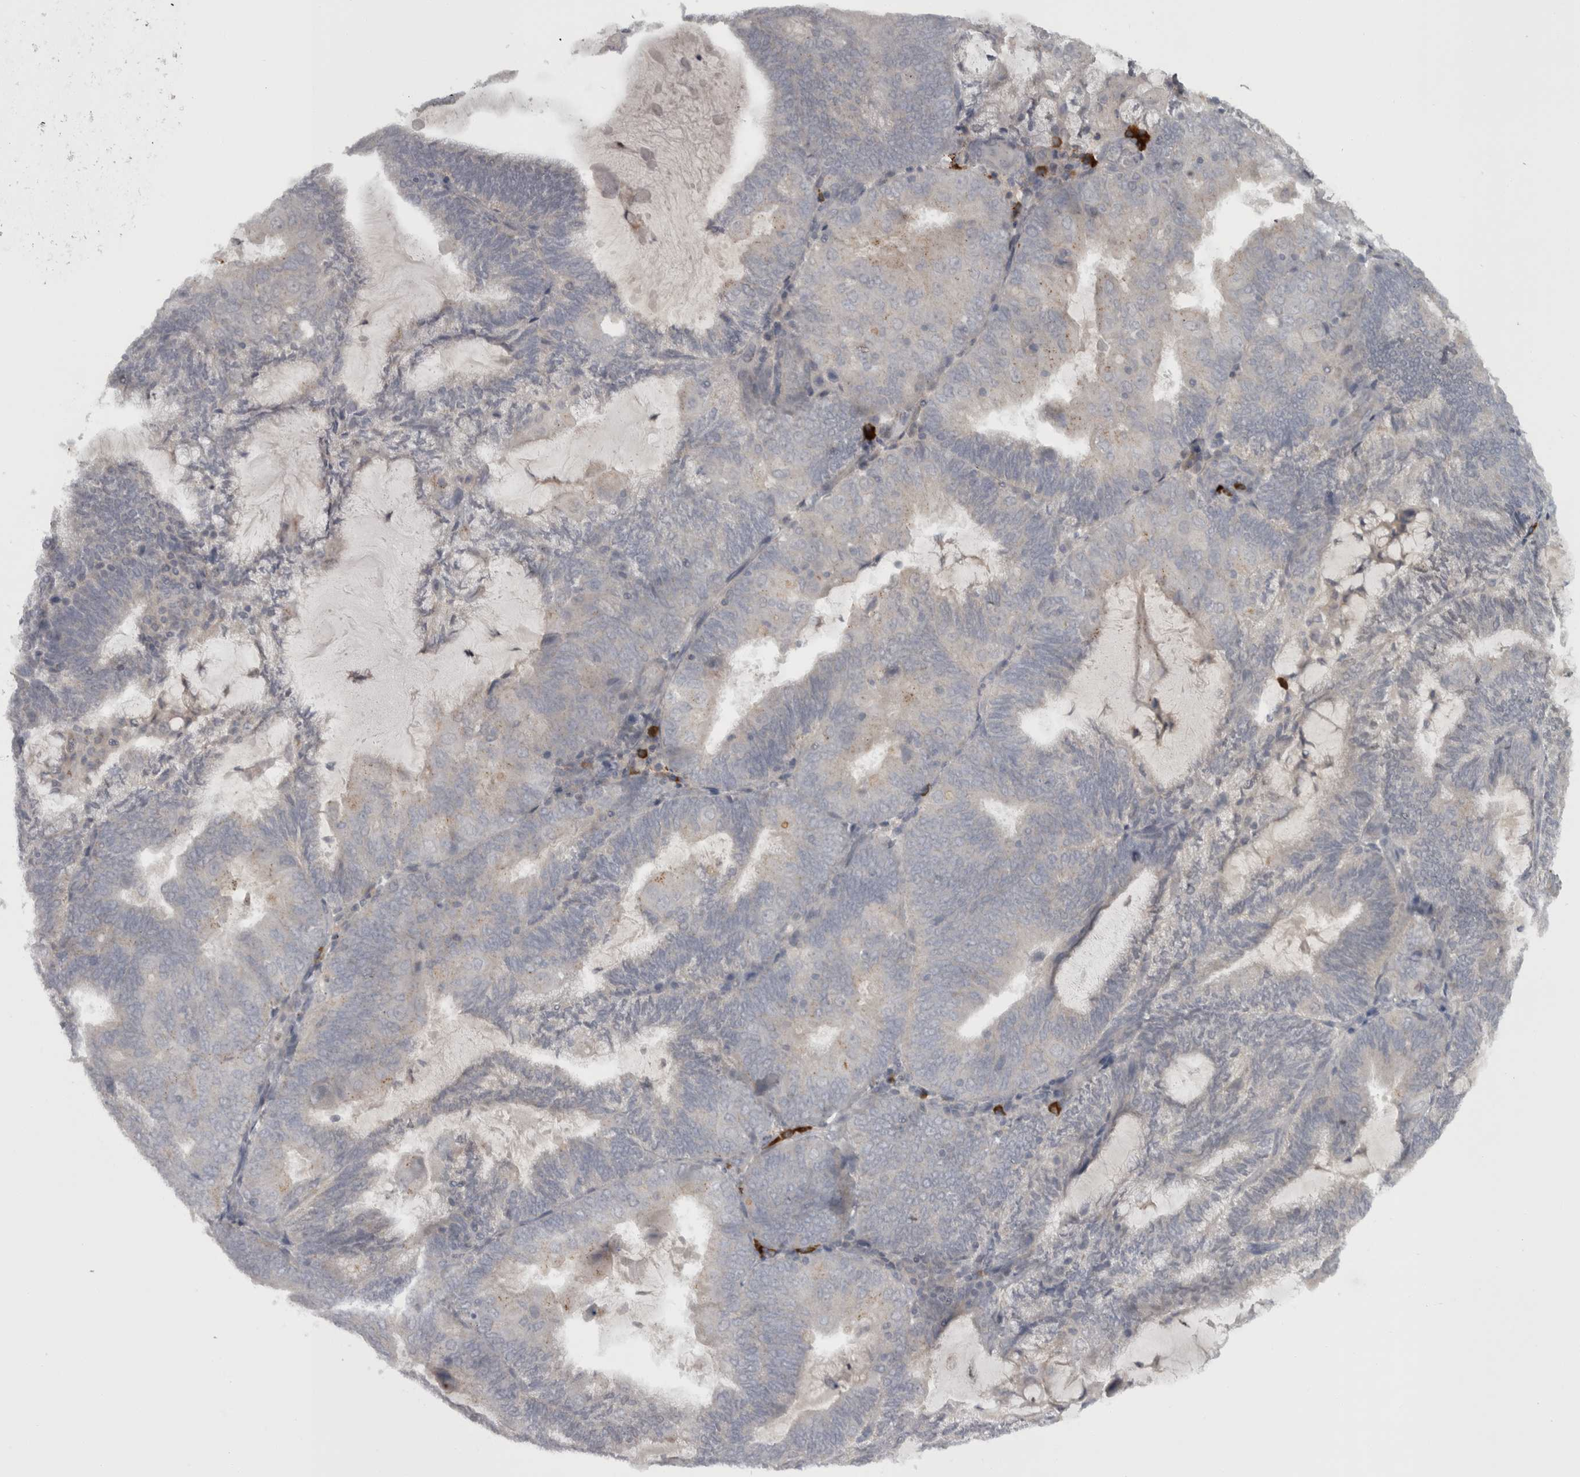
{"staining": {"intensity": "negative", "quantity": "none", "location": "none"}, "tissue": "endometrial cancer", "cell_type": "Tumor cells", "image_type": "cancer", "snomed": [{"axis": "morphology", "description": "Adenocarcinoma, NOS"}, {"axis": "topography", "description": "Endometrium"}], "caption": "The photomicrograph reveals no significant staining in tumor cells of endometrial cancer (adenocarcinoma).", "gene": "SLCO5A1", "patient": {"sex": "female", "age": 81}}